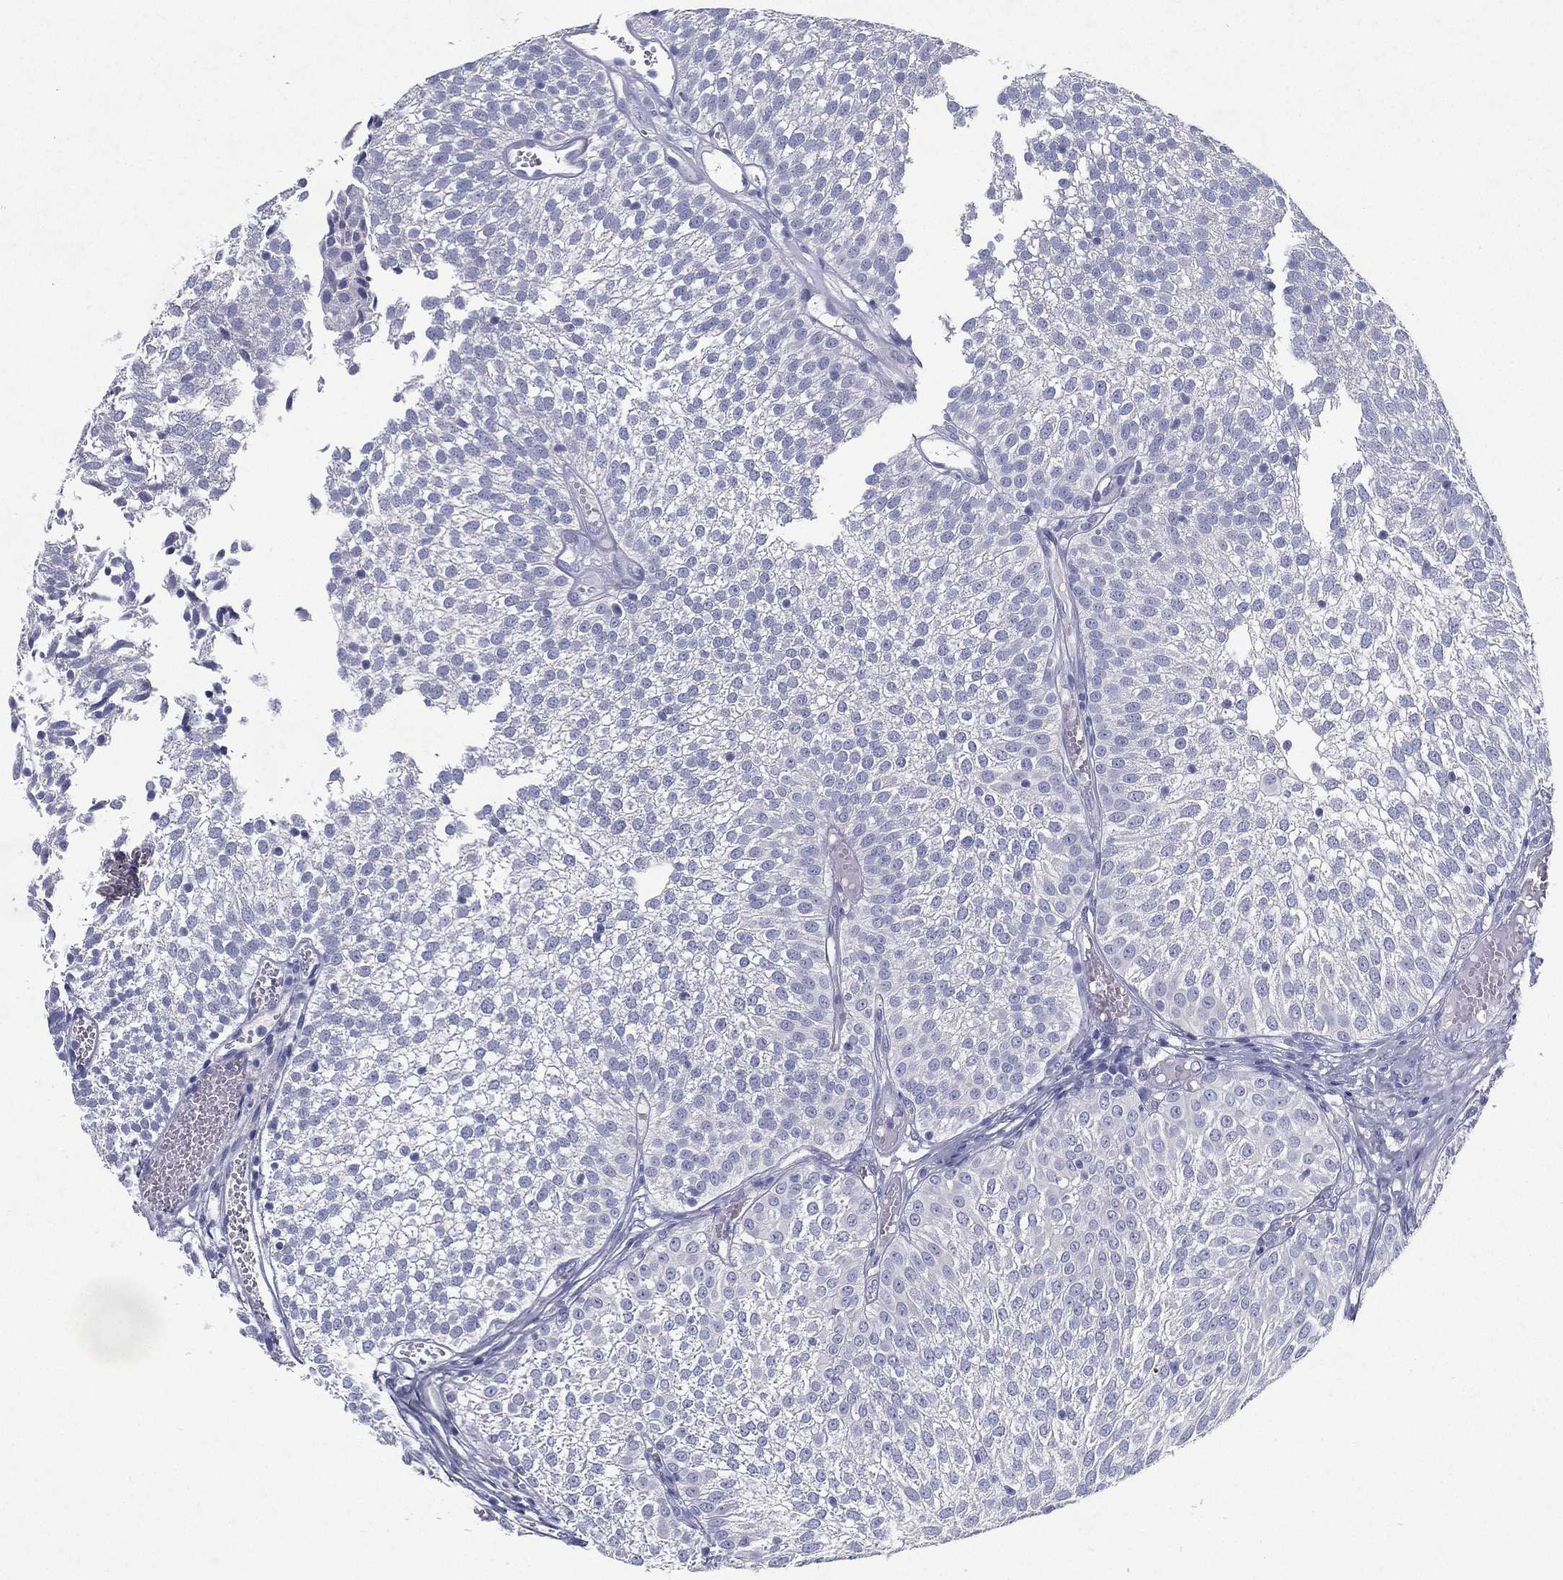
{"staining": {"intensity": "negative", "quantity": "none", "location": "none"}, "tissue": "urothelial cancer", "cell_type": "Tumor cells", "image_type": "cancer", "snomed": [{"axis": "morphology", "description": "Urothelial carcinoma, Low grade"}, {"axis": "topography", "description": "Urinary bladder"}], "caption": "Tumor cells are negative for protein expression in human urothelial cancer.", "gene": "RGS13", "patient": {"sex": "male", "age": 52}}